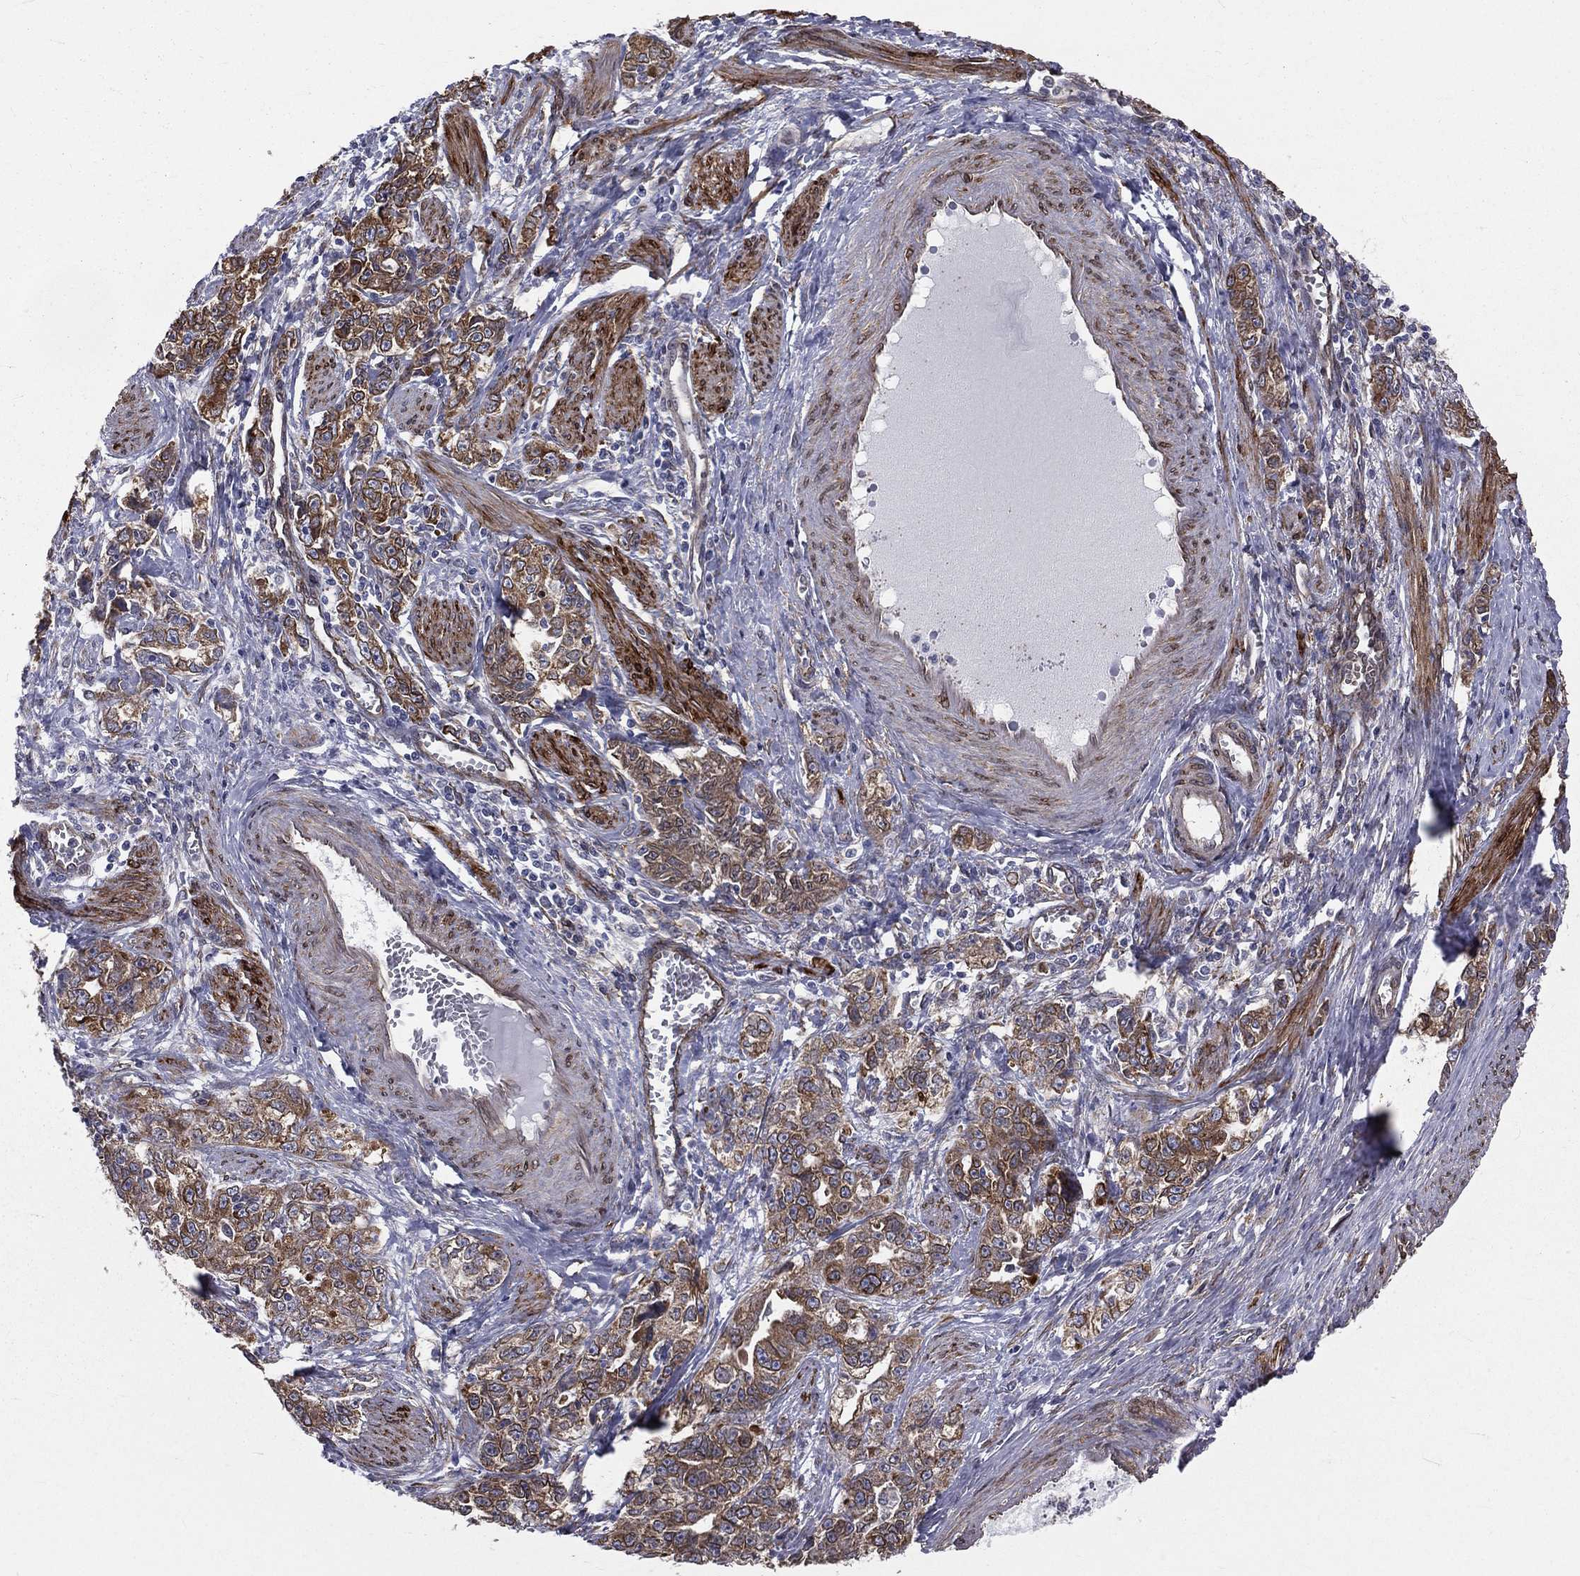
{"staining": {"intensity": "moderate", "quantity": ">75%", "location": "cytoplasmic/membranous"}, "tissue": "ovarian cancer", "cell_type": "Tumor cells", "image_type": "cancer", "snomed": [{"axis": "morphology", "description": "Cystadenocarcinoma, serous, NOS"}, {"axis": "topography", "description": "Ovary"}], "caption": "Serous cystadenocarcinoma (ovarian) tissue displays moderate cytoplasmic/membranous staining in approximately >75% of tumor cells", "gene": "PGRMC1", "patient": {"sex": "female", "age": 51}}